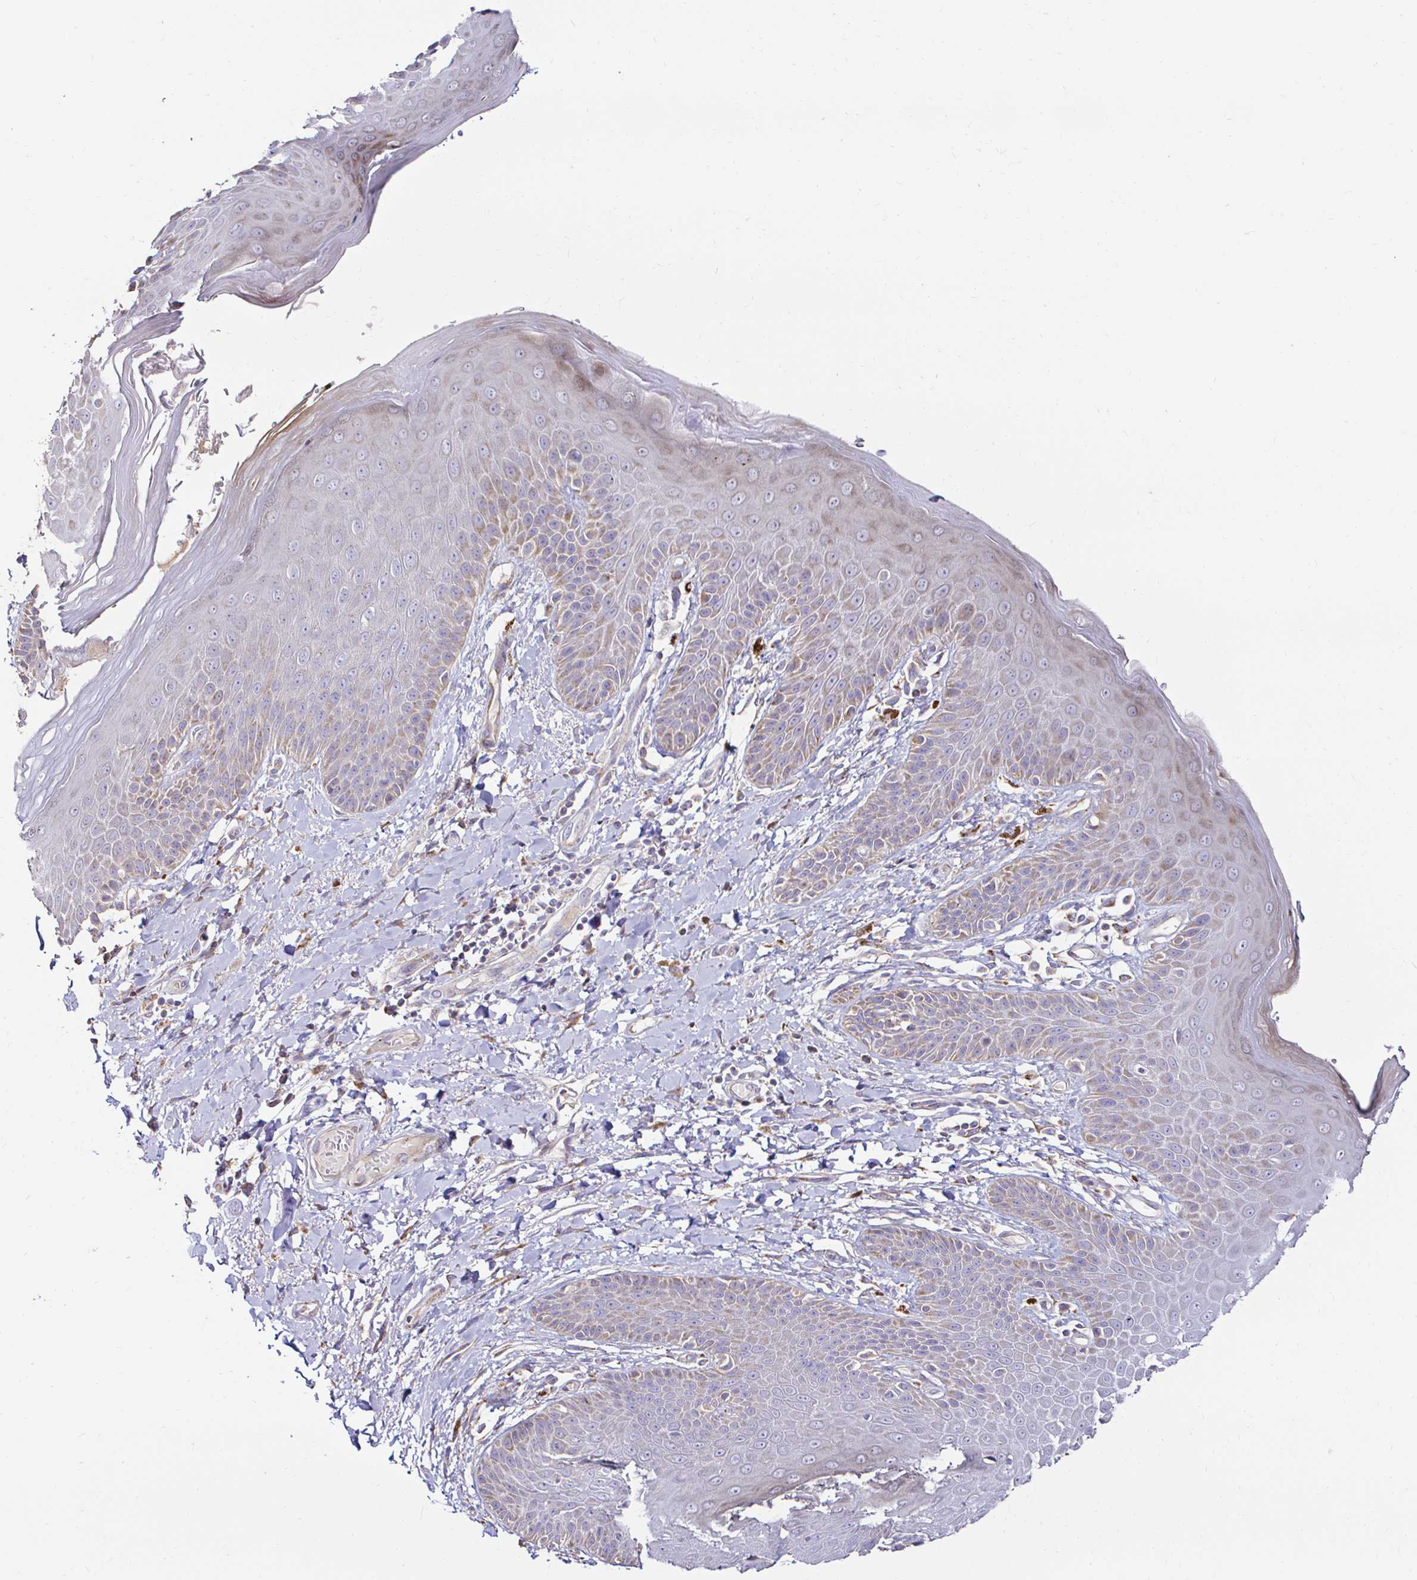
{"staining": {"intensity": "weak", "quantity": "<25%", "location": "cytoplasmic/membranous"}, "tissue": "skin", "cell_type": "Epidermal cells", "image_type": "normal", "snomed": [{"axis": "morphology", "description": "Normal tissue, NOS"}, {"axis": "topography", "description": "Anal"}, {"axis": "topography", "description": "Peripheral nerve tissue"}], "caption": "Immunohistochemistry histopathology image of unremarkable skin stained for a protein (brown), which displays no positivity in epidermal cells.", "gene": "GALNS", "patient": {"sex": "male", "age": 51}}